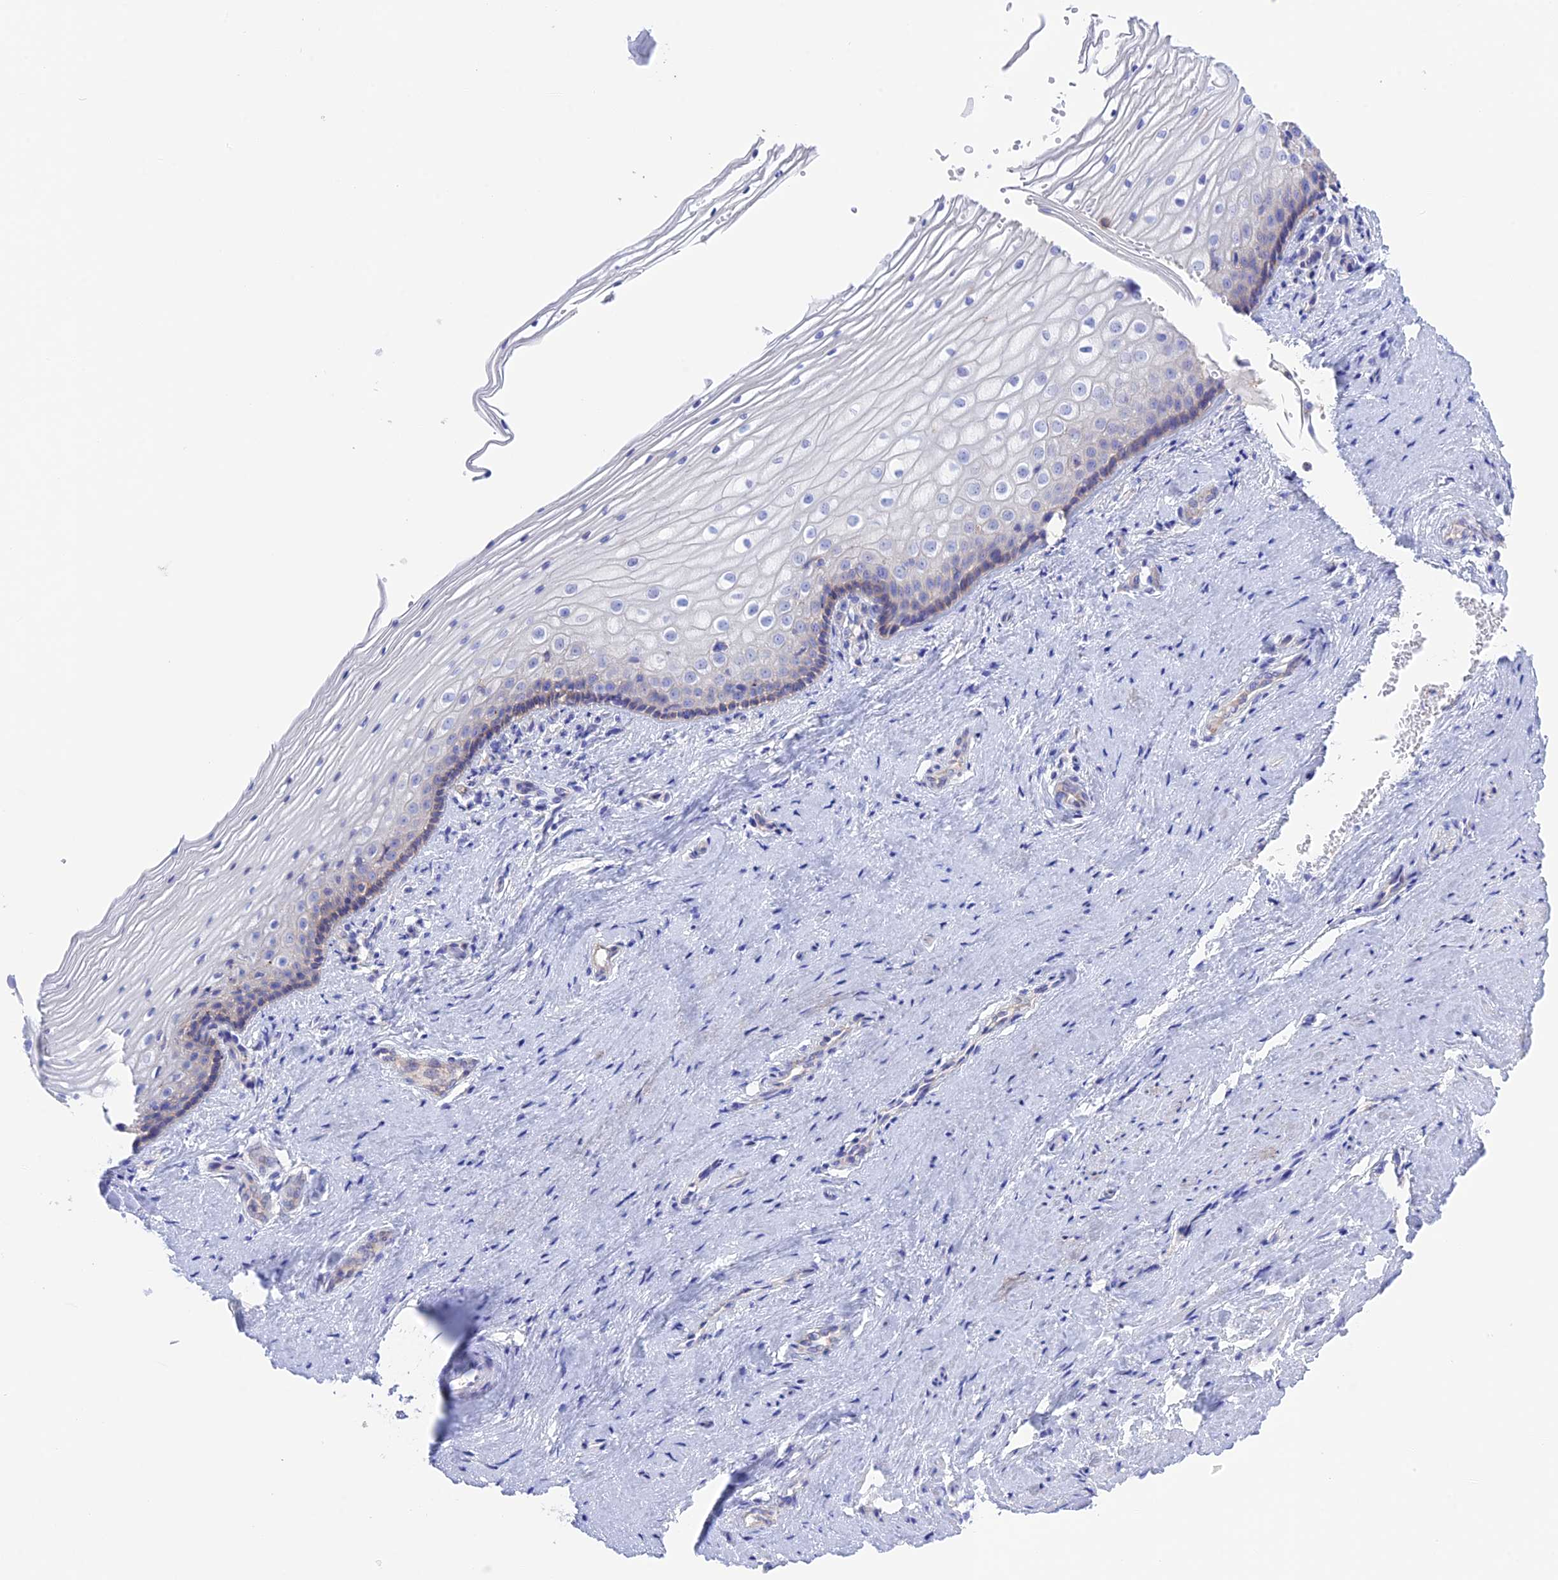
{"staining": {"intensity": "negative", "quantity": "none", "location": "none"}, "tissue": "vagina", "cell_type": "Squamous epithelial cells", "image_type": "normal", "snomed": [{"axis": "morphology", "description": "Normal tissue, NOS"}, {"axis": "topography", "description": "Vagina"}], "caption": "A photomicrograph of human vagina is negative for staining in squamous epithelial cells. (DAB (3,3'-diaminobenzidine) IHC with hematoxylin counter stain).", "gene": "CHSY3", "patient": {"sex": "female", "age": 46}}